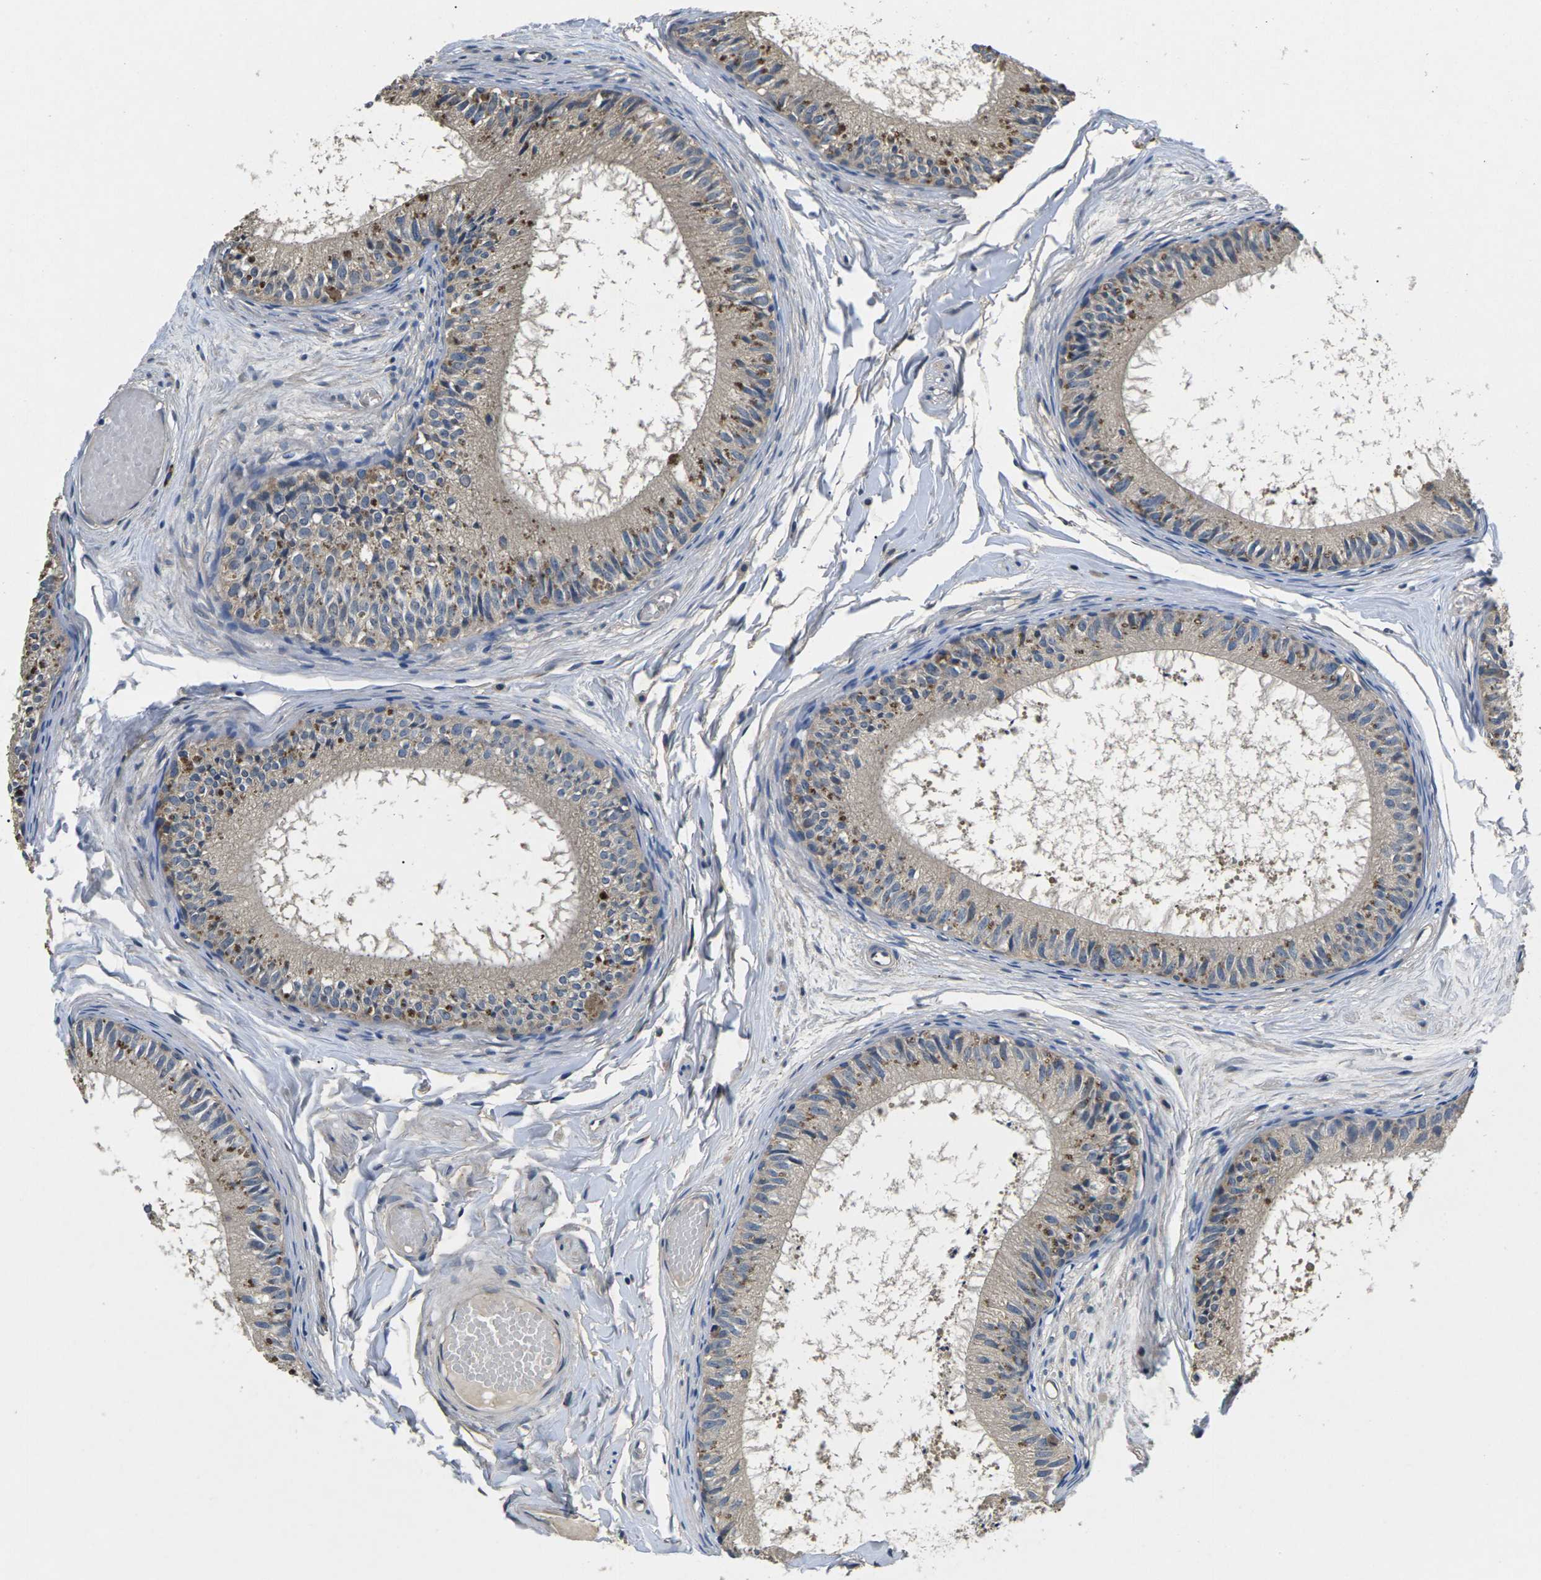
{"staining": {"intensity": "weak", "quantity": "25%-75%", "location": "cytoplasmic/membranous"}, "tissue": "epididymis", "cell_type": "Glandular cells", "image_type": "normal", "snomed": [{"axis": "morphology", "description": "Normal tissue, NOS"}, {"axis": "topography", "description": "Epididymis"}], "caption": "Protein expression analysis of benign human epididymis reveals weak cytoplasmic/membranous positivity in about 25%-75% of glandular cells.", "gene": "PLCE1", "patient": {"sex": "male", "age": 46}}